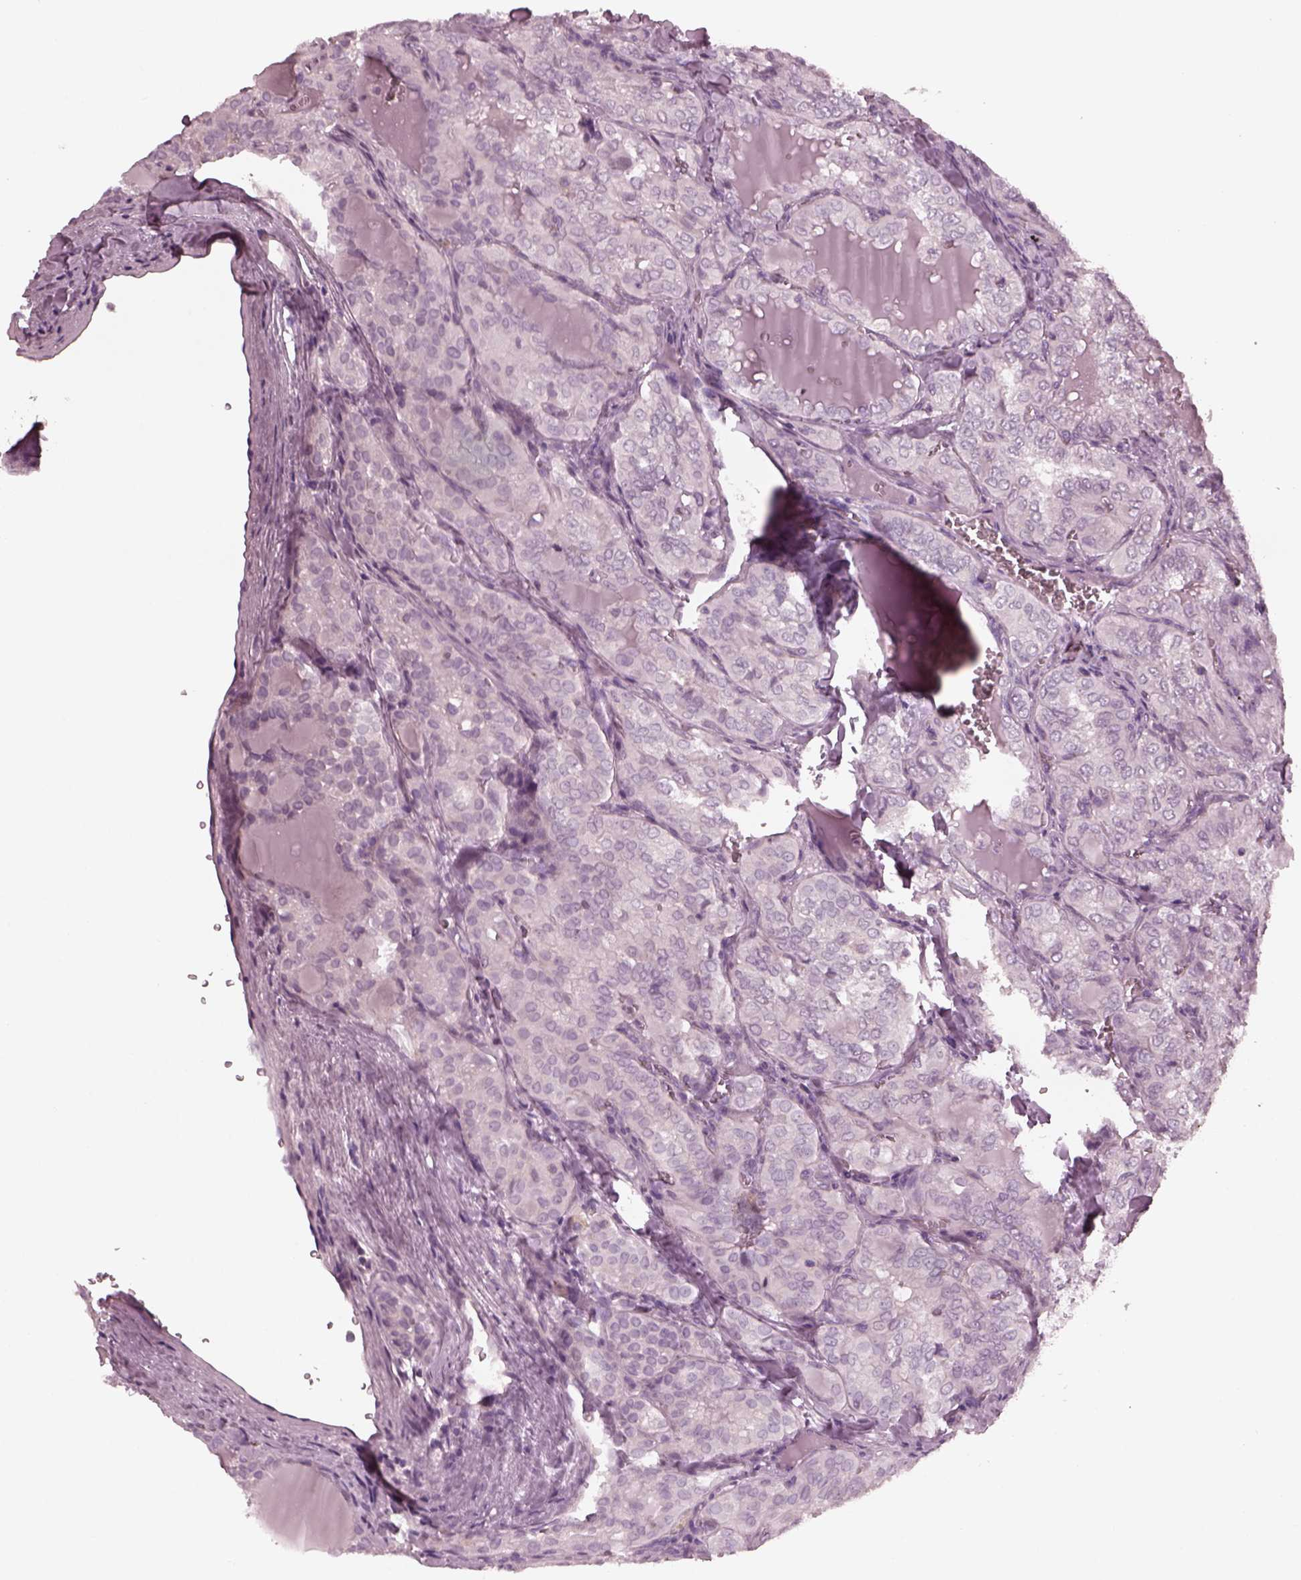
{"staining": {"intensity": "negative", "quantity": "none", "location": "none"}, "tissue": "thyroid cancer", "cell_type": "Tumor cells", "image_type": "cancer", "snomed": [{"axis": "morphology", "description": "Papillary adenocarcinoma, NOS"}, {"axis": "topography", "description": "Thyroid gland"}], "caption": "Immunohistochemical staining of thyroid cancer exhibits no significant expression in tumor cells.", "gene": "YY2", "patient": {"sex": "female", "age": 41}}